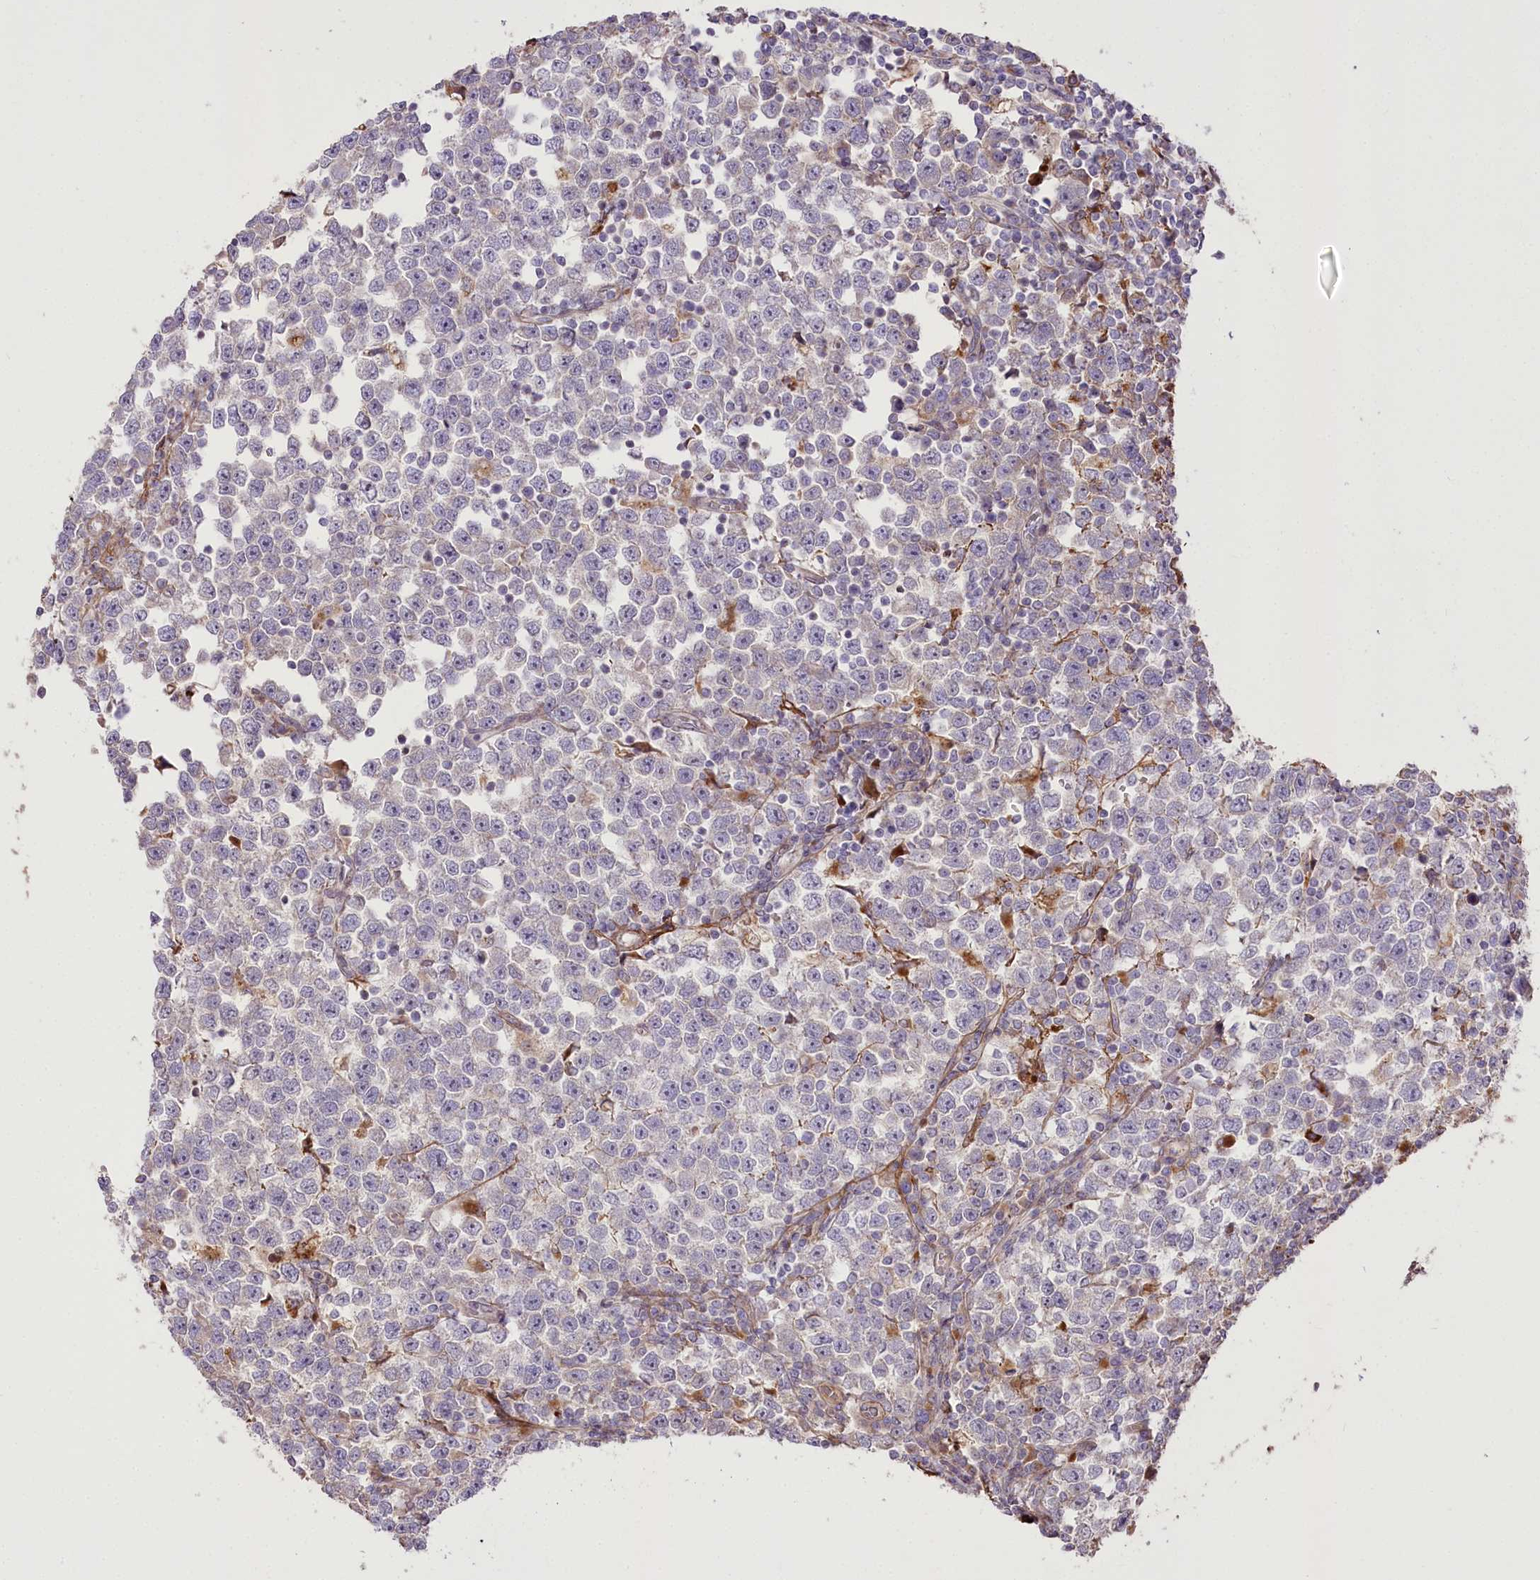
{"staining": {"intensity": "weak", "quantity": "<25%", "location": "cytoplasmic/membranous"}, "tissue": "testis cancer", "cell_type": "Tumor cells", "image_type": "cancer", "snomed": [{"axis": "morphology", "description": "Normal tissue, NOS"}, {"axis": "morphology", "description": "Seminoma, NOS"}, {"axis": "topography", "description": "Testis"}], "caption": "High power microscopy image of an immunohistochemistry (IHC) image of testis seminoma, revealing no significant positivity in tumor cells.", "gene": "RNF24", "patient": {"sex": "male", "age": 43}}